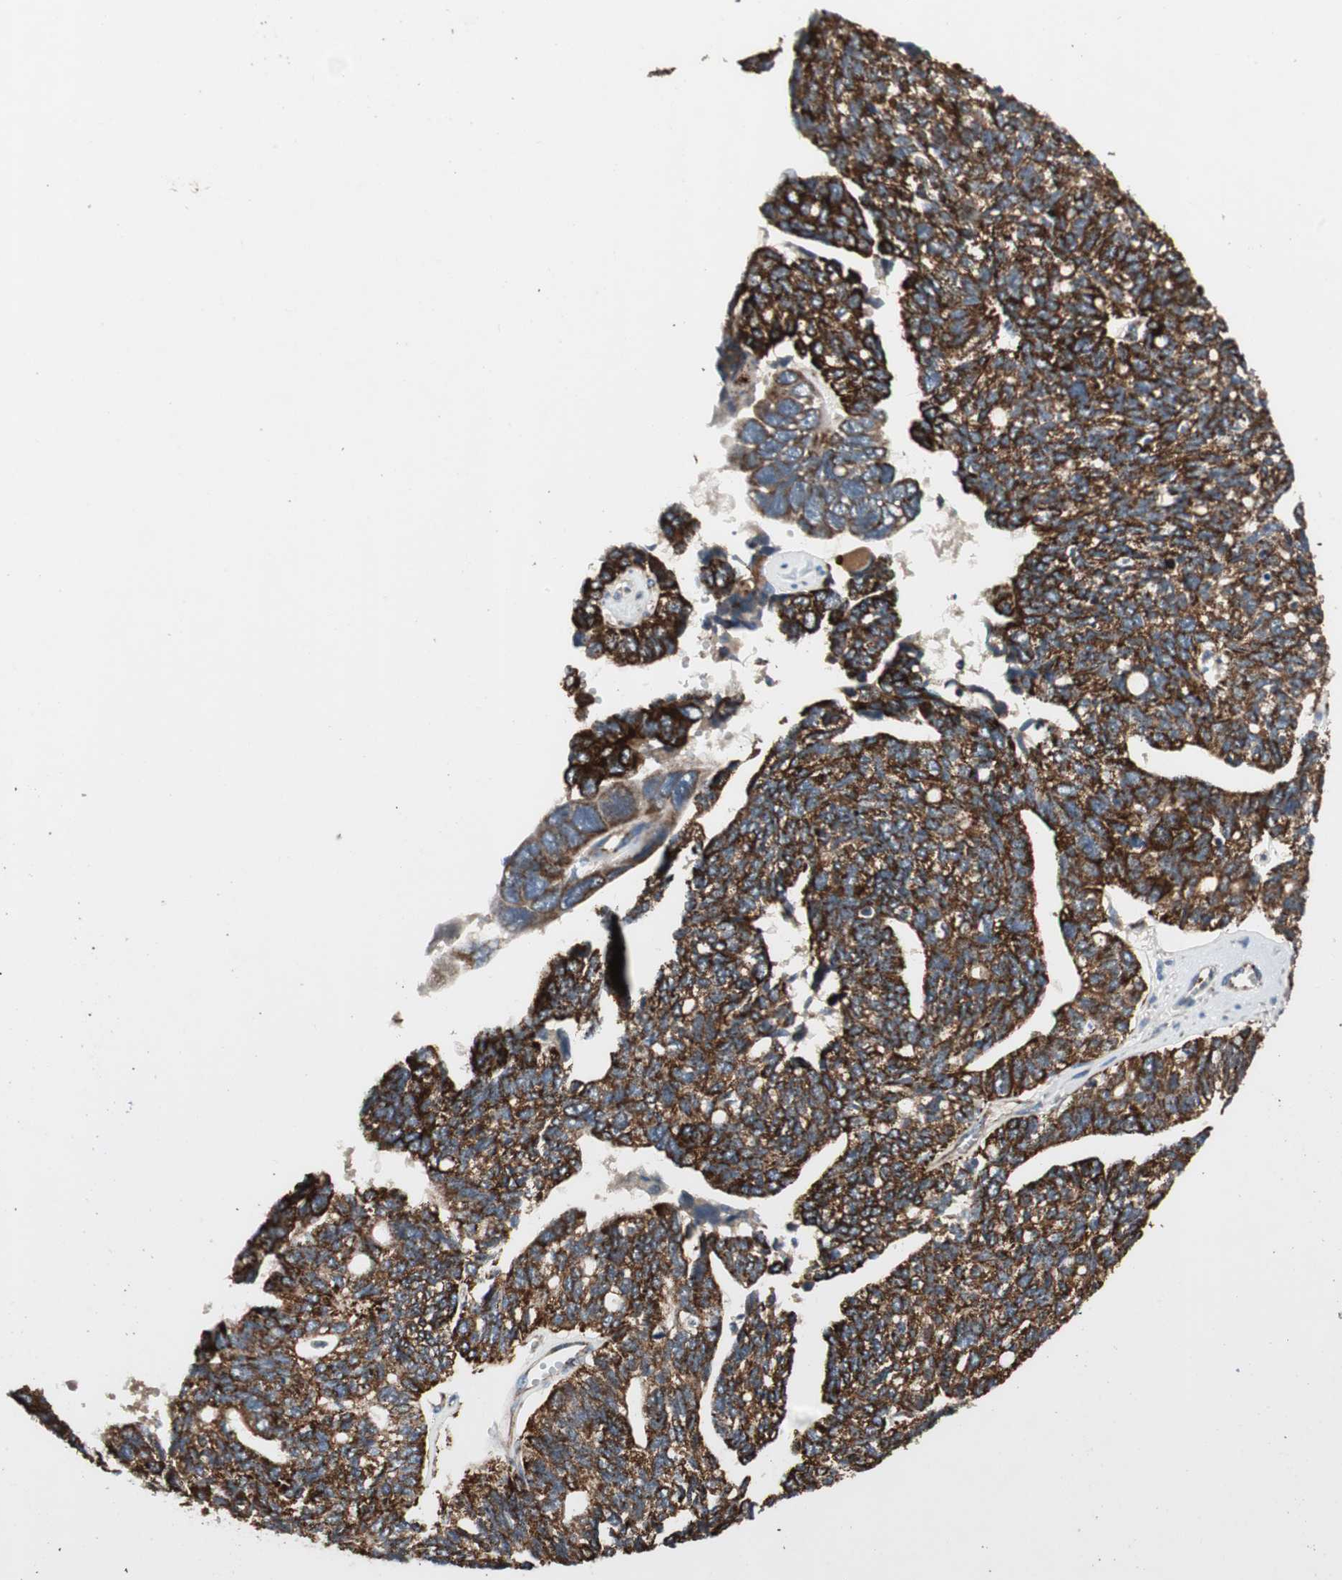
{"staining": {"intensity": "strong", "quantity": ">75%", "location": "cytoplasmic/membranous"}, "tissue": "ovarian cancer", "cell_type": "Tumor cells", "image_type": "cancer", "snomed": [{"axis": "morphology", "description": "Cystadenocarcinoma, serous, NOS"}, {"axis": "topography", "description": "Ovary"}], "caption": "Protein analysis of ovarian serous cystadenocarcinoma tissue exhibits strong cytoplasmic/membranous expression in approximately >75% of tumor cells.", "gene": "AKAP1", "patient": {"sex": "female", "age": 79}}